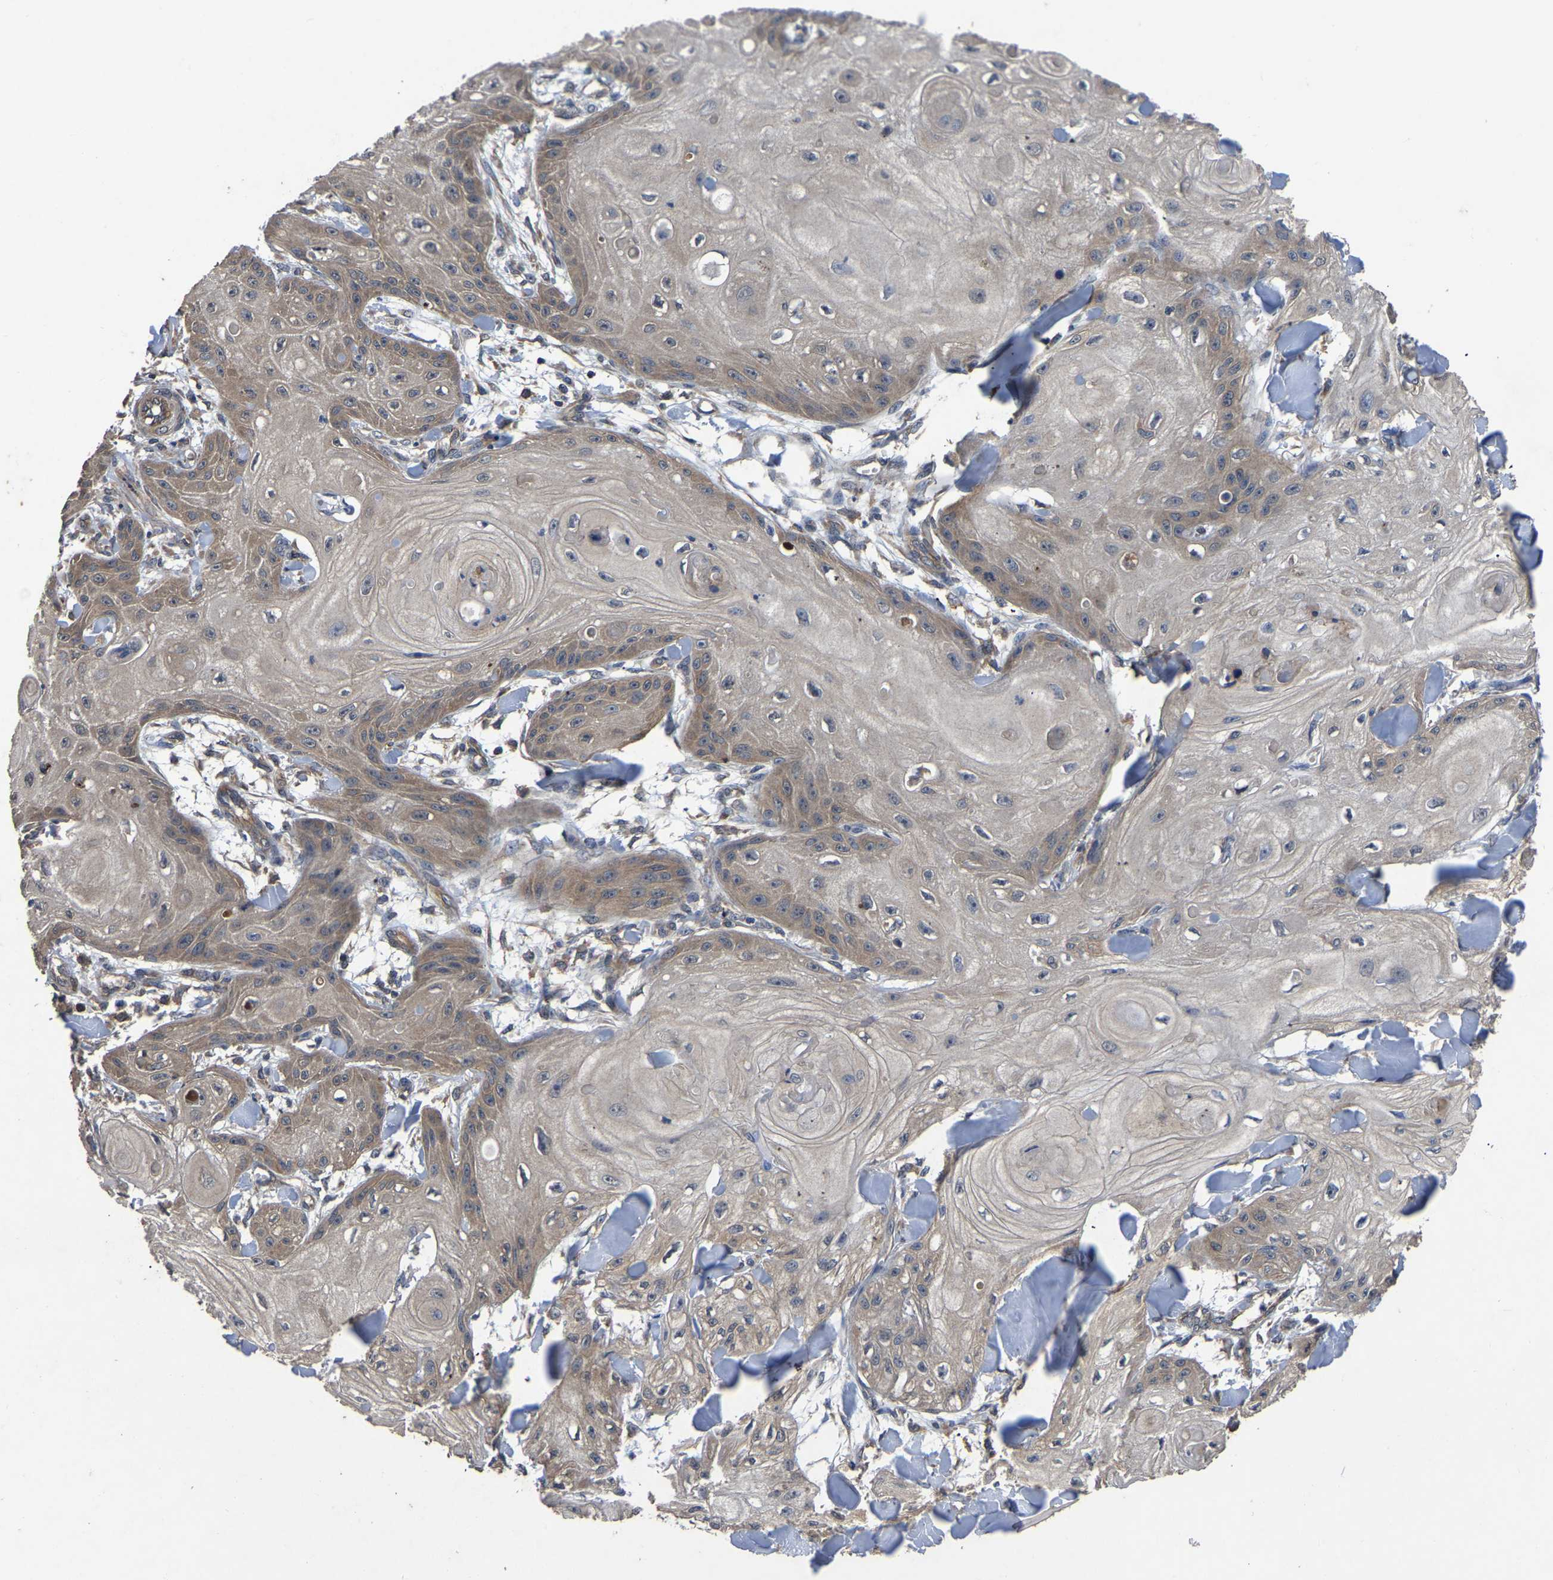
{"staining": {"intensity": "moderate", "quantity": "25%-75%", "location": "cytoplasmic/membranous"}, "tissue": "skin cancer", "cell_type": "Tumor cells", "image_type": "cancer", "snomed": [{"axis": "morphology", "description": "Squamous cell carcinoma, NOS"}, {"axis": "topography", "description": "Skin"}], "caption": "An IHC photomicrograph of neoplastic tissue is shown. Protein staining in brown highlights moderate cytoplasmic/membranous positivity in skin cancer (squamous cell carcinoma) within tumor cells.", "gene": "CRYZL1", "patient": {"sex": "male", "age": 74}}